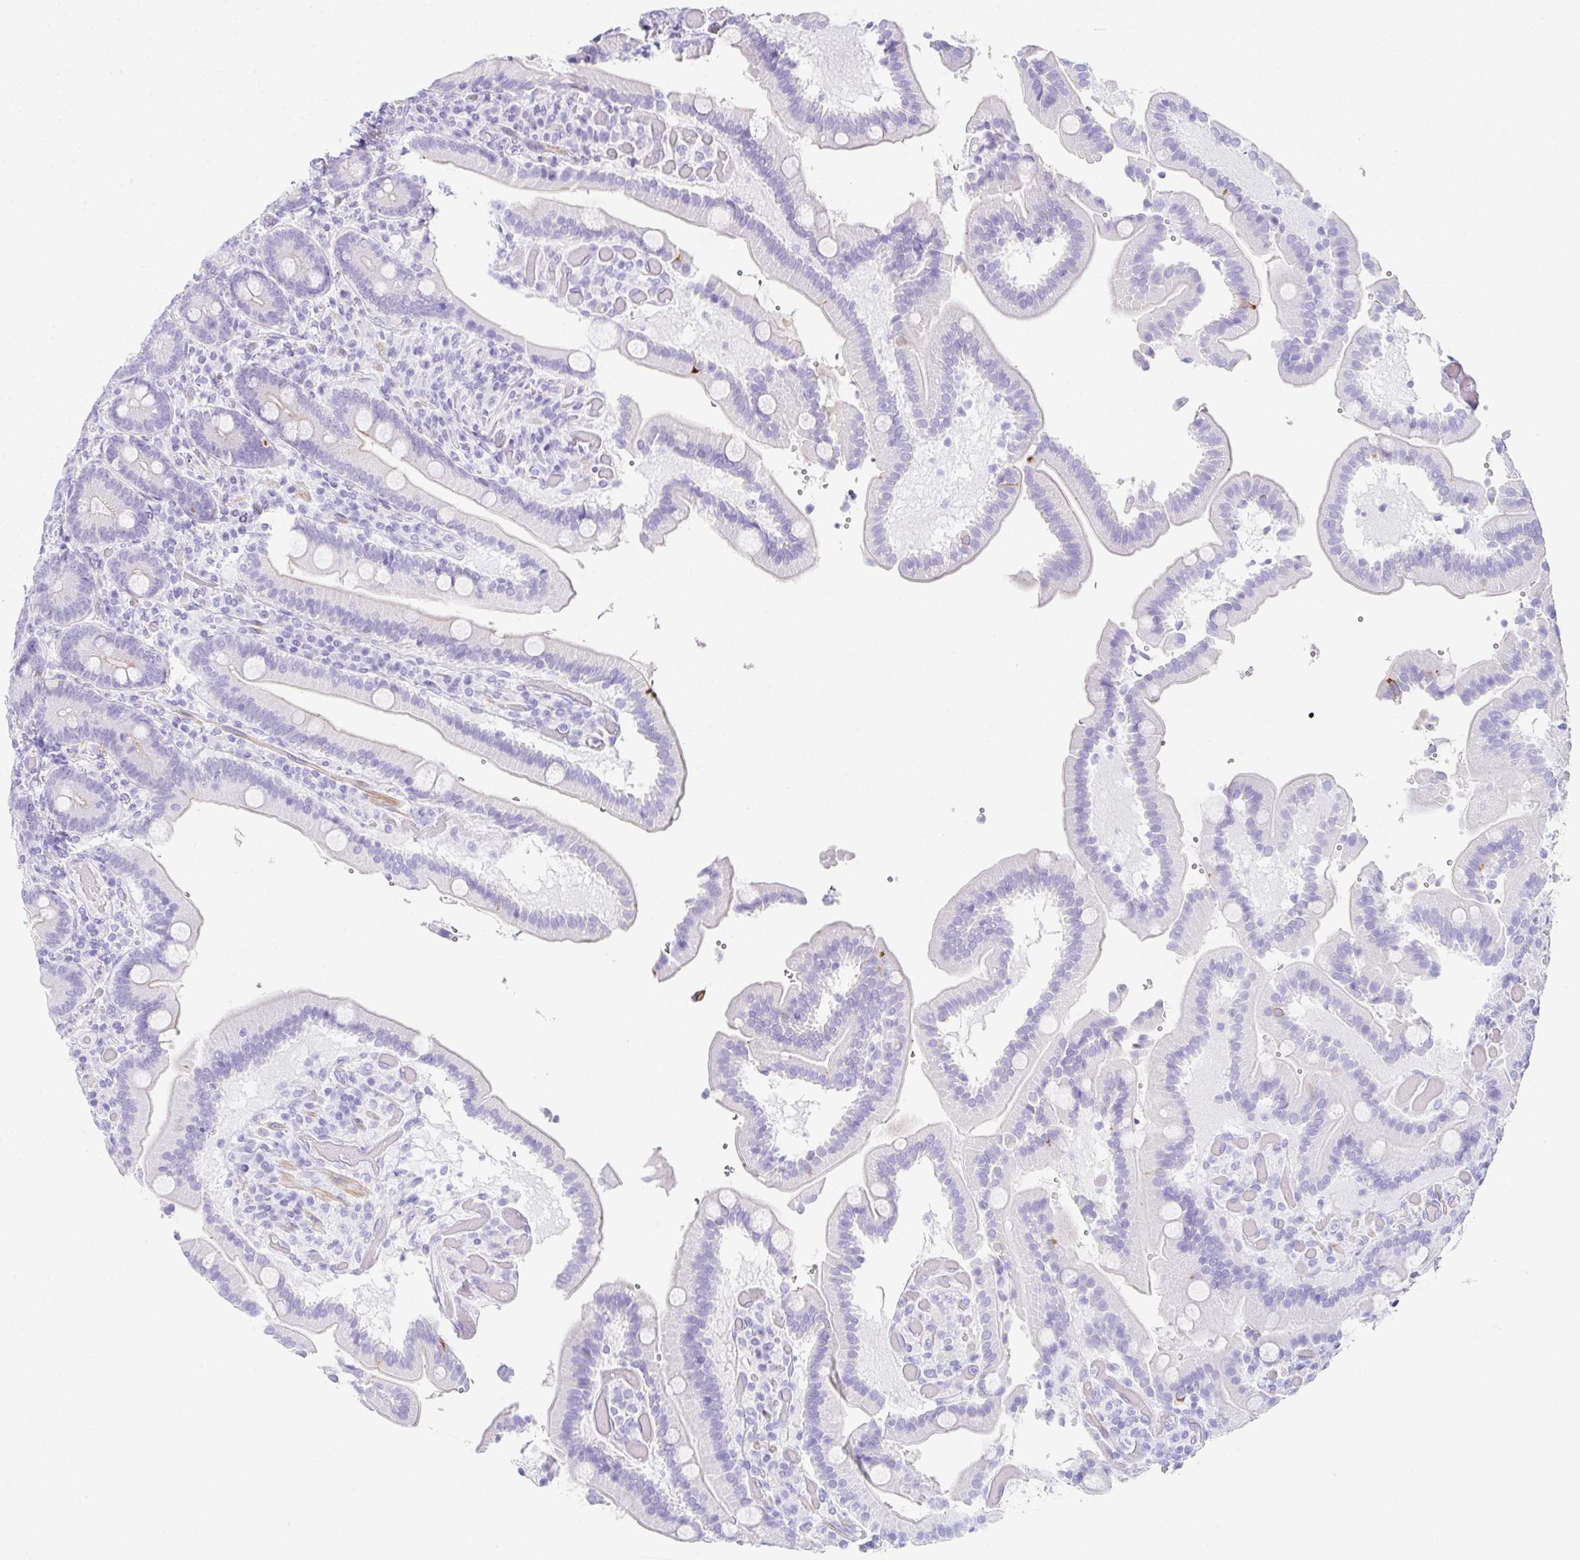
{"staining": {"intensity": "moderate", "quantity": "<25%", "location": "cytoplasmic/membranous"}, "tissue": "duodenum", "cell_type": "Glandular cells", "image_type": "normal", "snomed": [{"axis": "morphology", "description": "Normal tissue, NOS"}, {"axis": "topography", "description": "Duodenum"}], "caption": "Glandular cells reveal low levels of moderate cytoplasmic/membranous expression in approximately <25% of cells in normal human duodenum.", "gene": "CLDND2", "patient": {"sex": "female", "age": 62}}